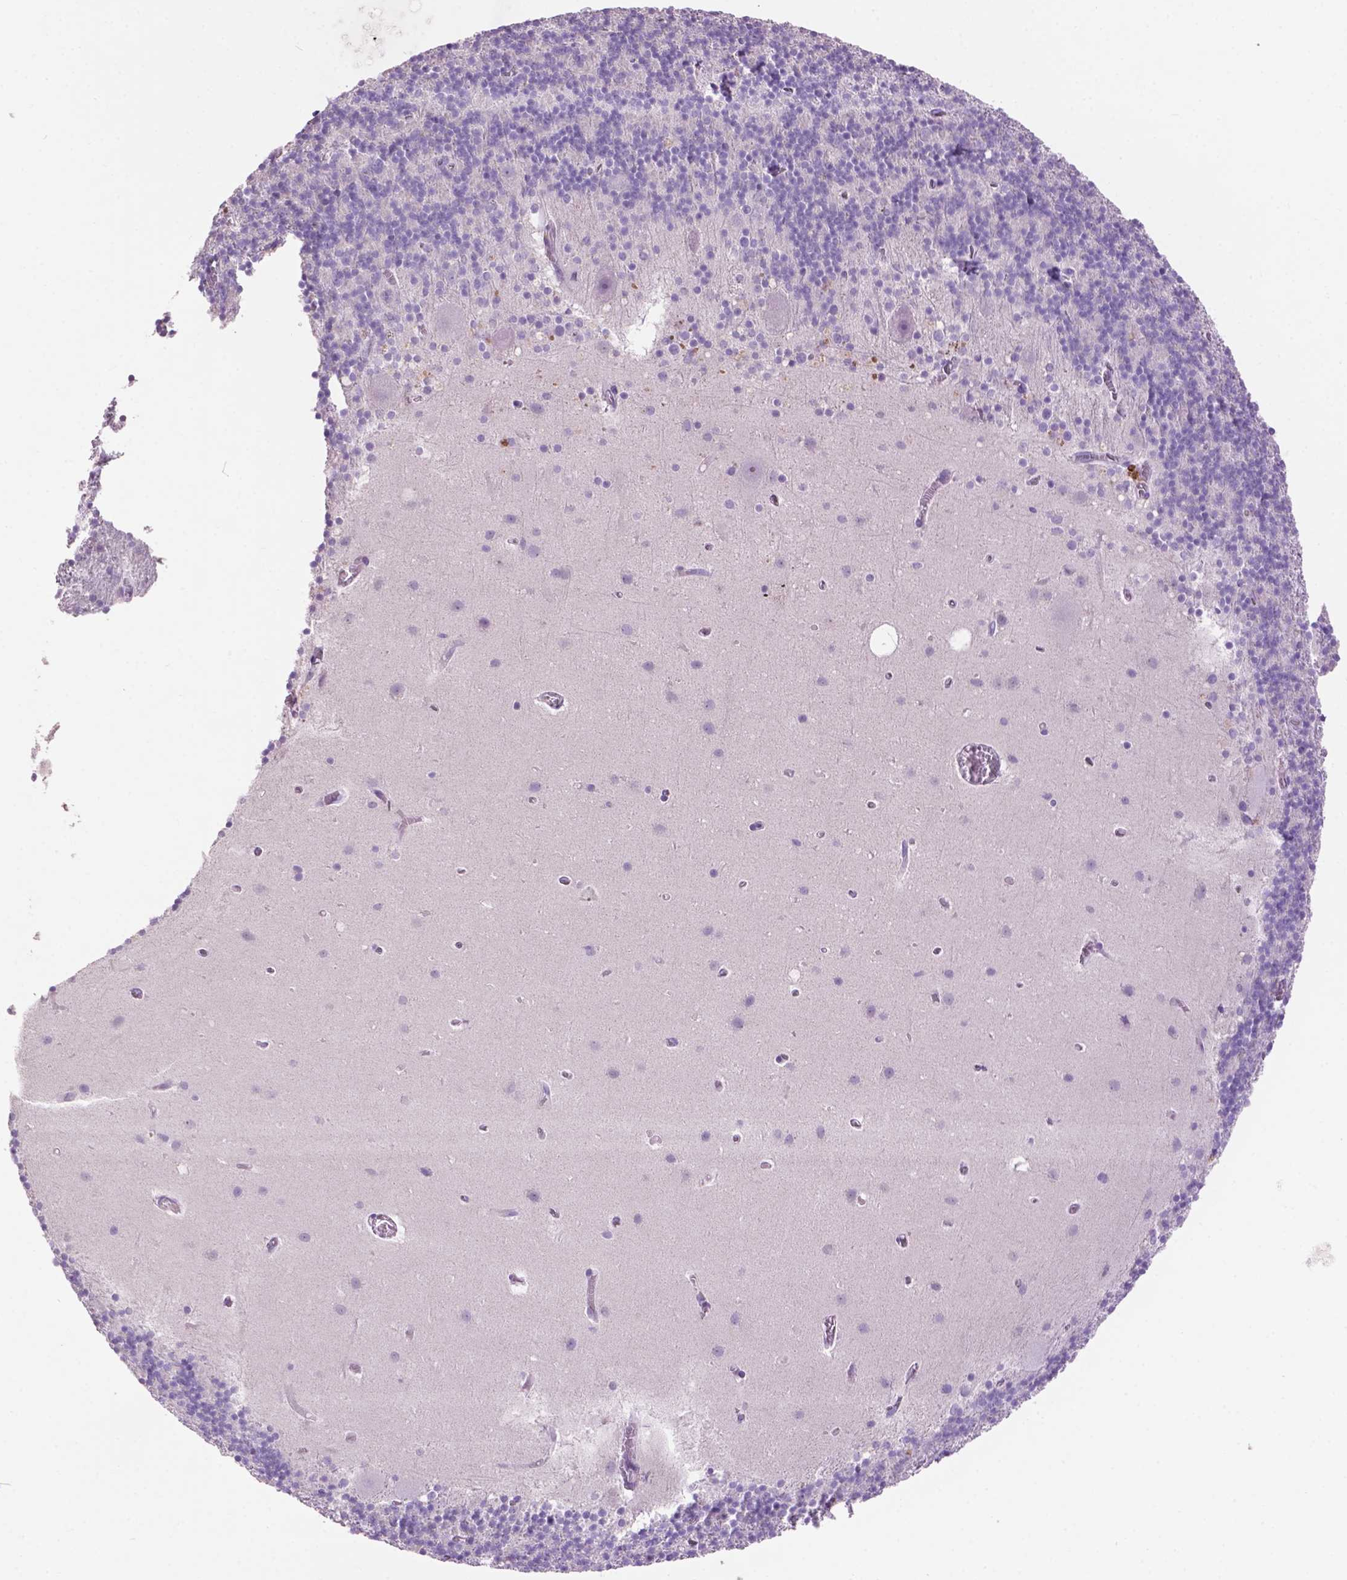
{"staining": {"intensity": "negative", "quantity": "none", "location": "none"}, "tissue": "cerebellum", "cell_type": "Cells in granular layer", "image_type": "normal", "snomed": [{"axis": "morphology", "description": "Normal tissue, NOS"}, {"axis": "topography", "description": "Cerebellum"}], "caption": "Protein analysis of normal cerebellum exhibits no significant staining in cells in granular layer. (Brightfield microscopy of DAB immunohistochemistry (IHC) at high magnification).", "gene": "CRYBA4", "patient": {"sex": "male", "age": 70}}